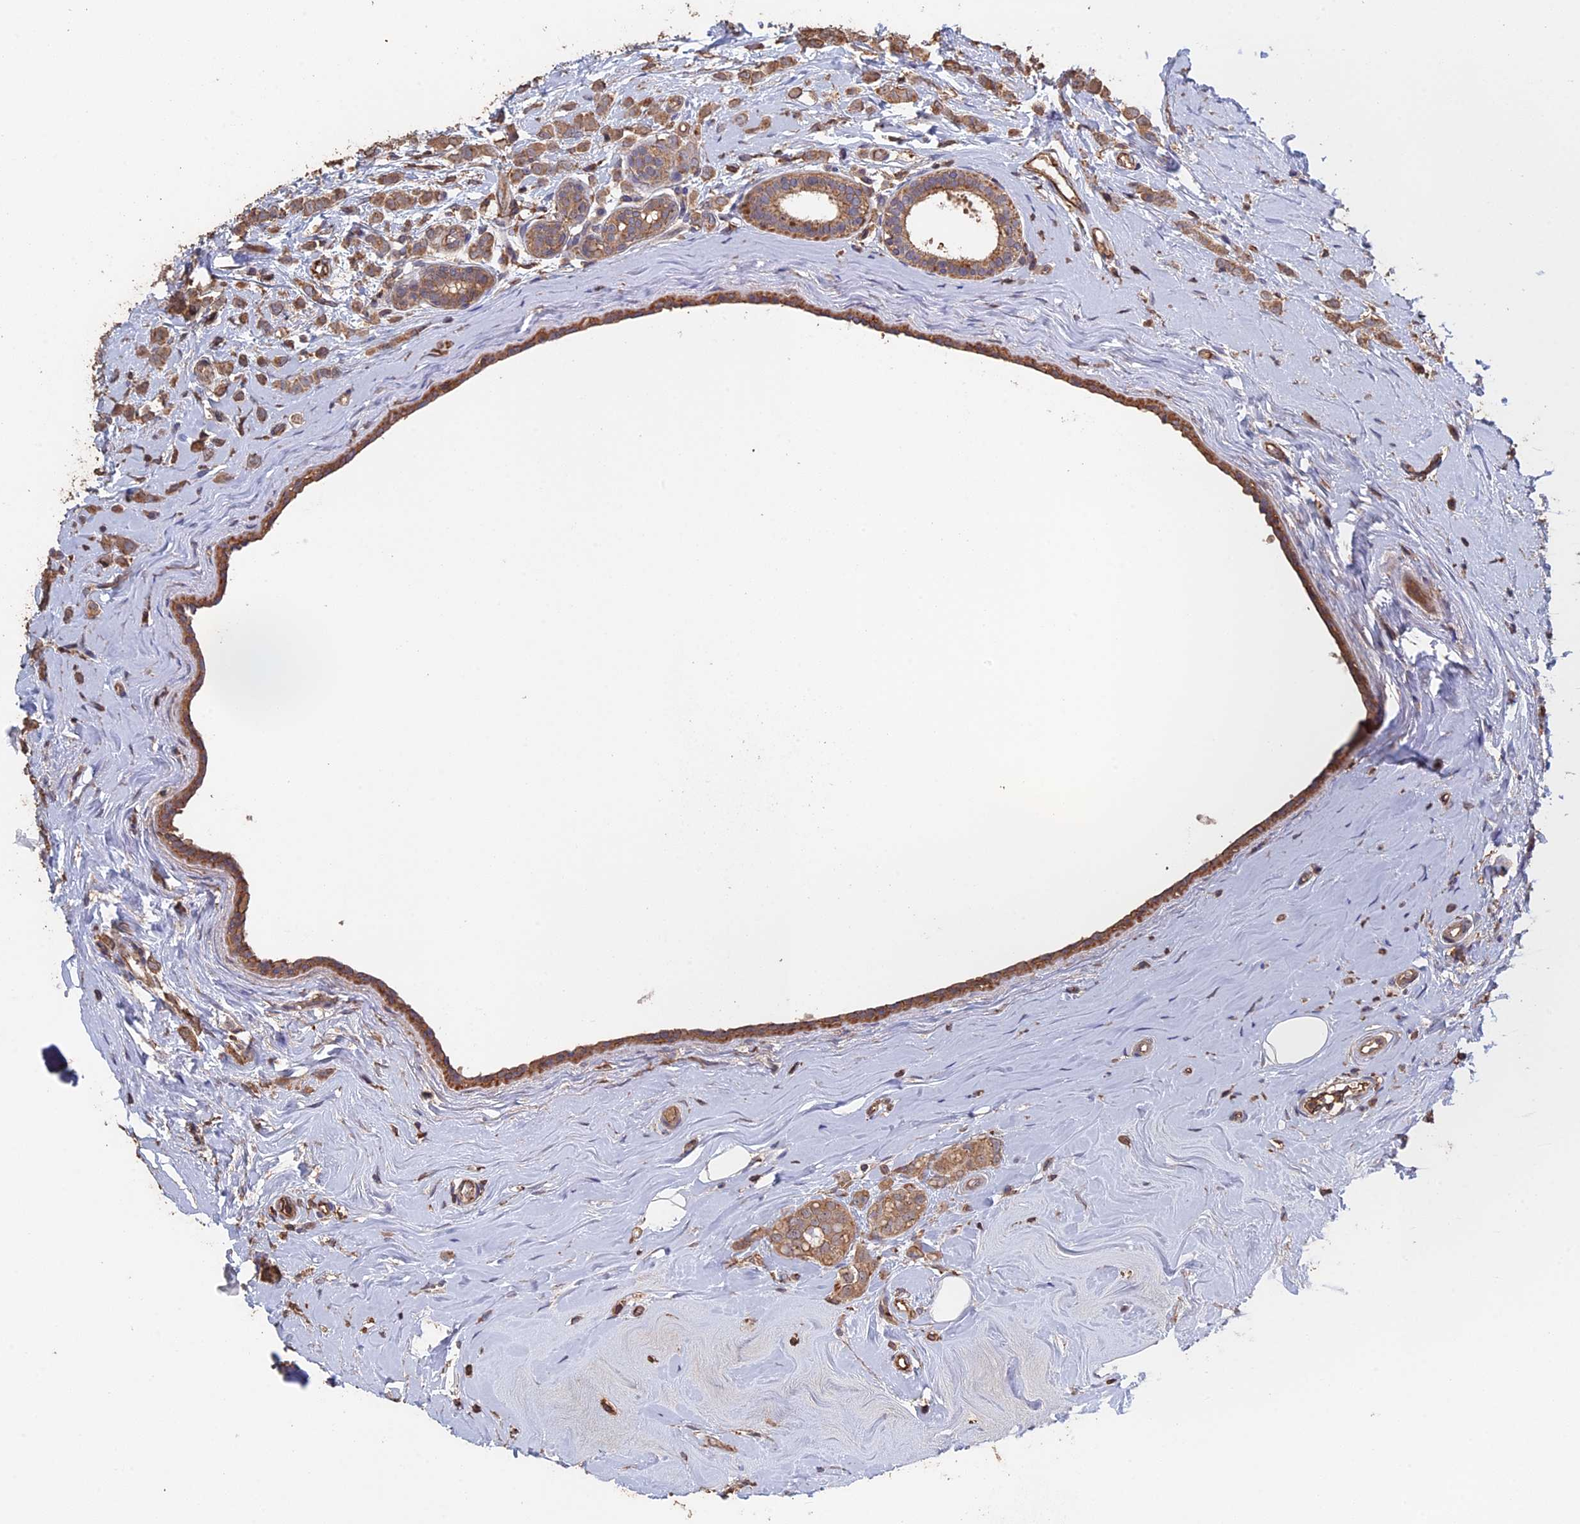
{"staining": {"intensity": "moderate", "quantity": ">75%", "location": "cytoplasmic/membranous"}, "tissue": "breast cancer", "cell_type": "Tumor cells", "image_type": "cancer", "snomed": [{"axis": "morphology", "description": "Lobular carcinoma"}, {"axis": "topography", "description": "Breast"}], "caption": "Brown immunohistochemical staining in human breast cancer (lobular carcinoma) displays moderate cytoplasmic/membranous expression in approximately >75% of tumor cells.", "gene": "PIGQ", "patient": {"sex": "female", "age": 47}}